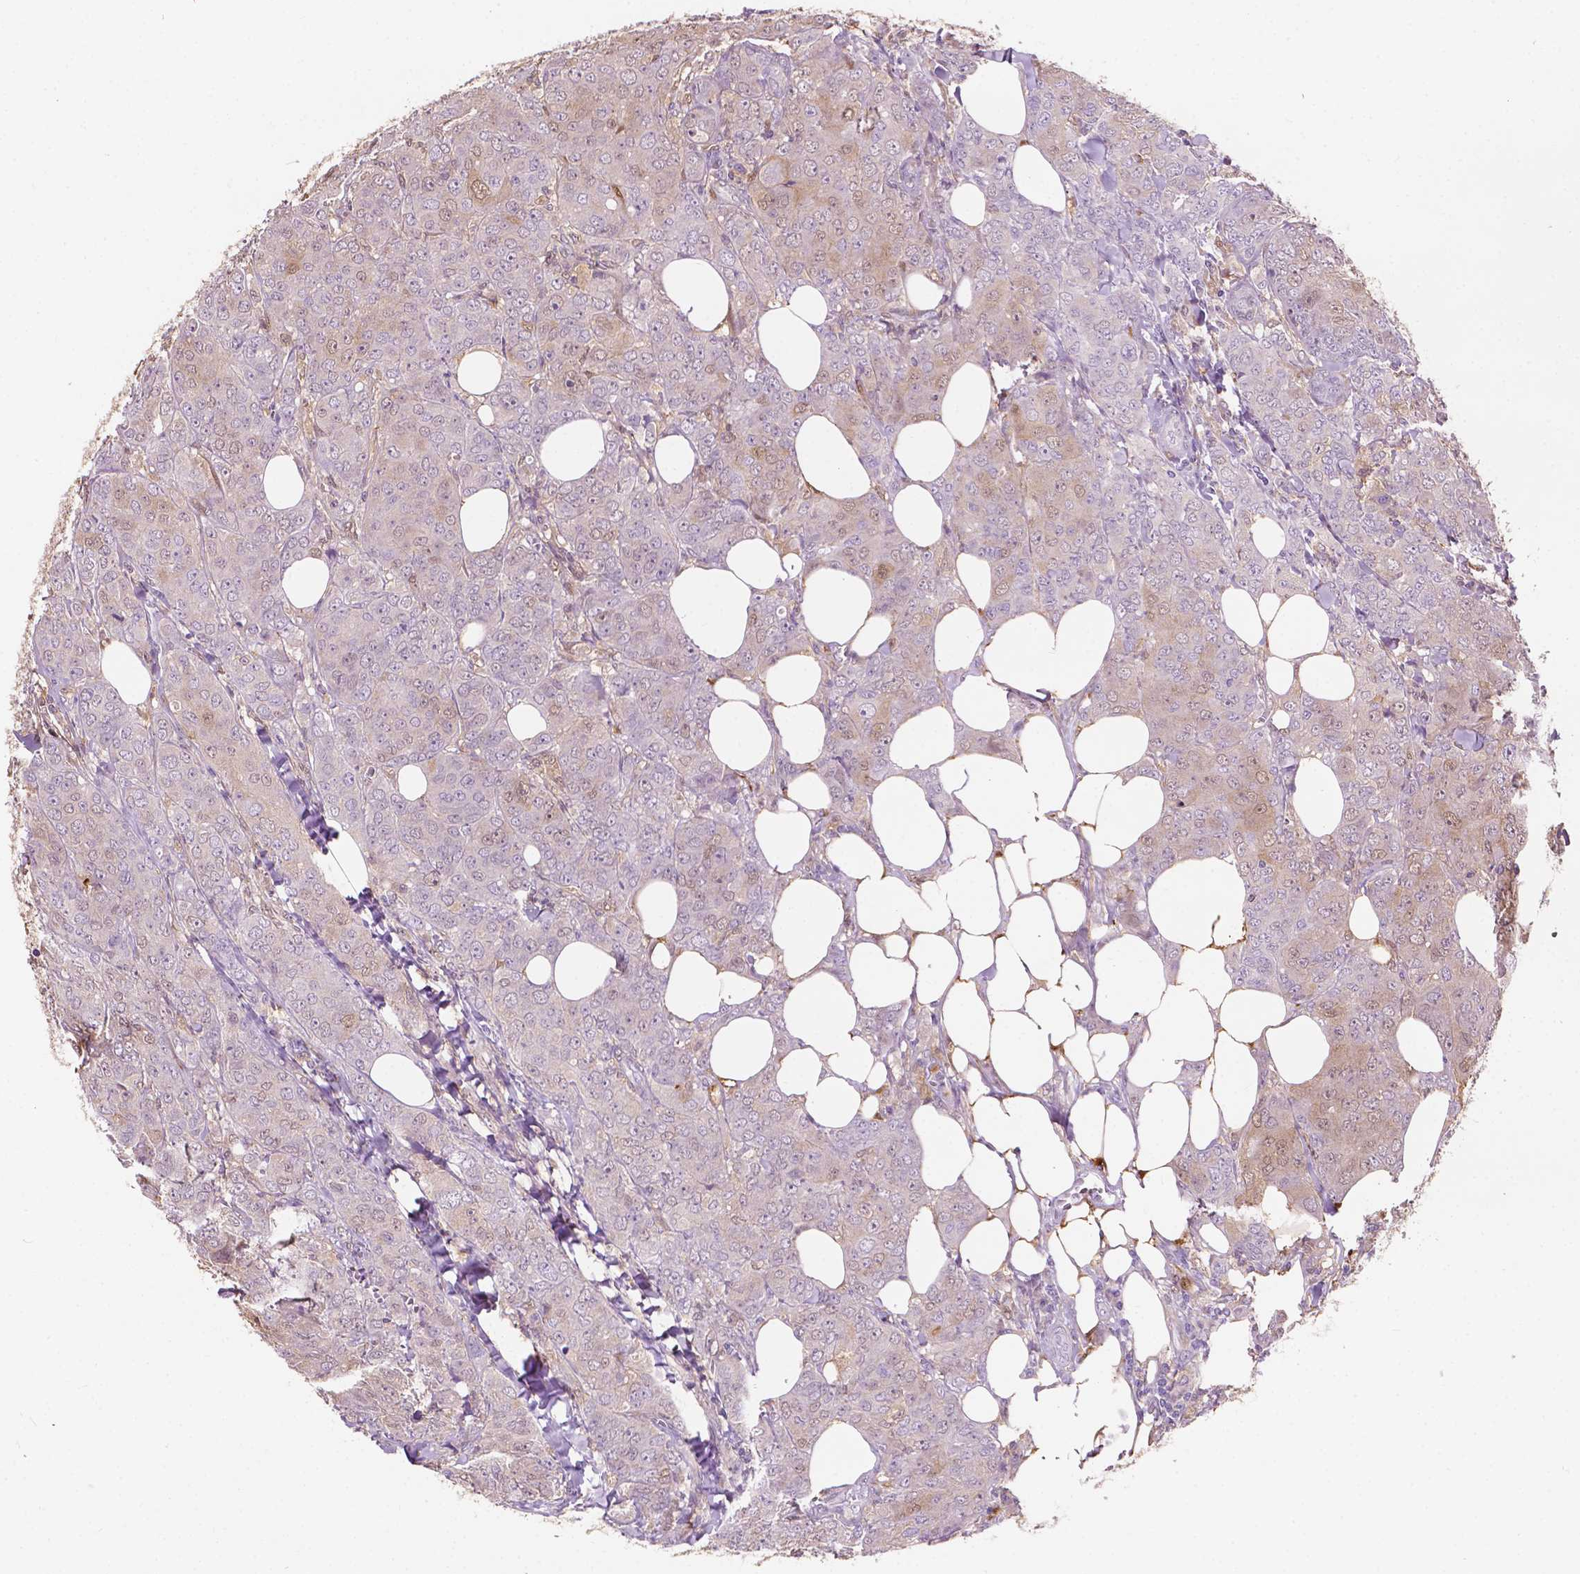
{"staining": {"intensity": "weak", "quantity": "<25%", "location": "cytoplasmic/membranous"}, "tissue": "breast cancer", "cell_type": "Tumor cells", "image_type": "cancer", "snomed": [{"axis": "morphology", "description": "Duct carcinoma"}, {"axis": "topography", "description": "Breast"}], "caption": "The micrograph reveals no significant positivity in tumor cells of breast cancer.", "gene": "GPR37", "patient": {"sex": "female", "age": 43}}